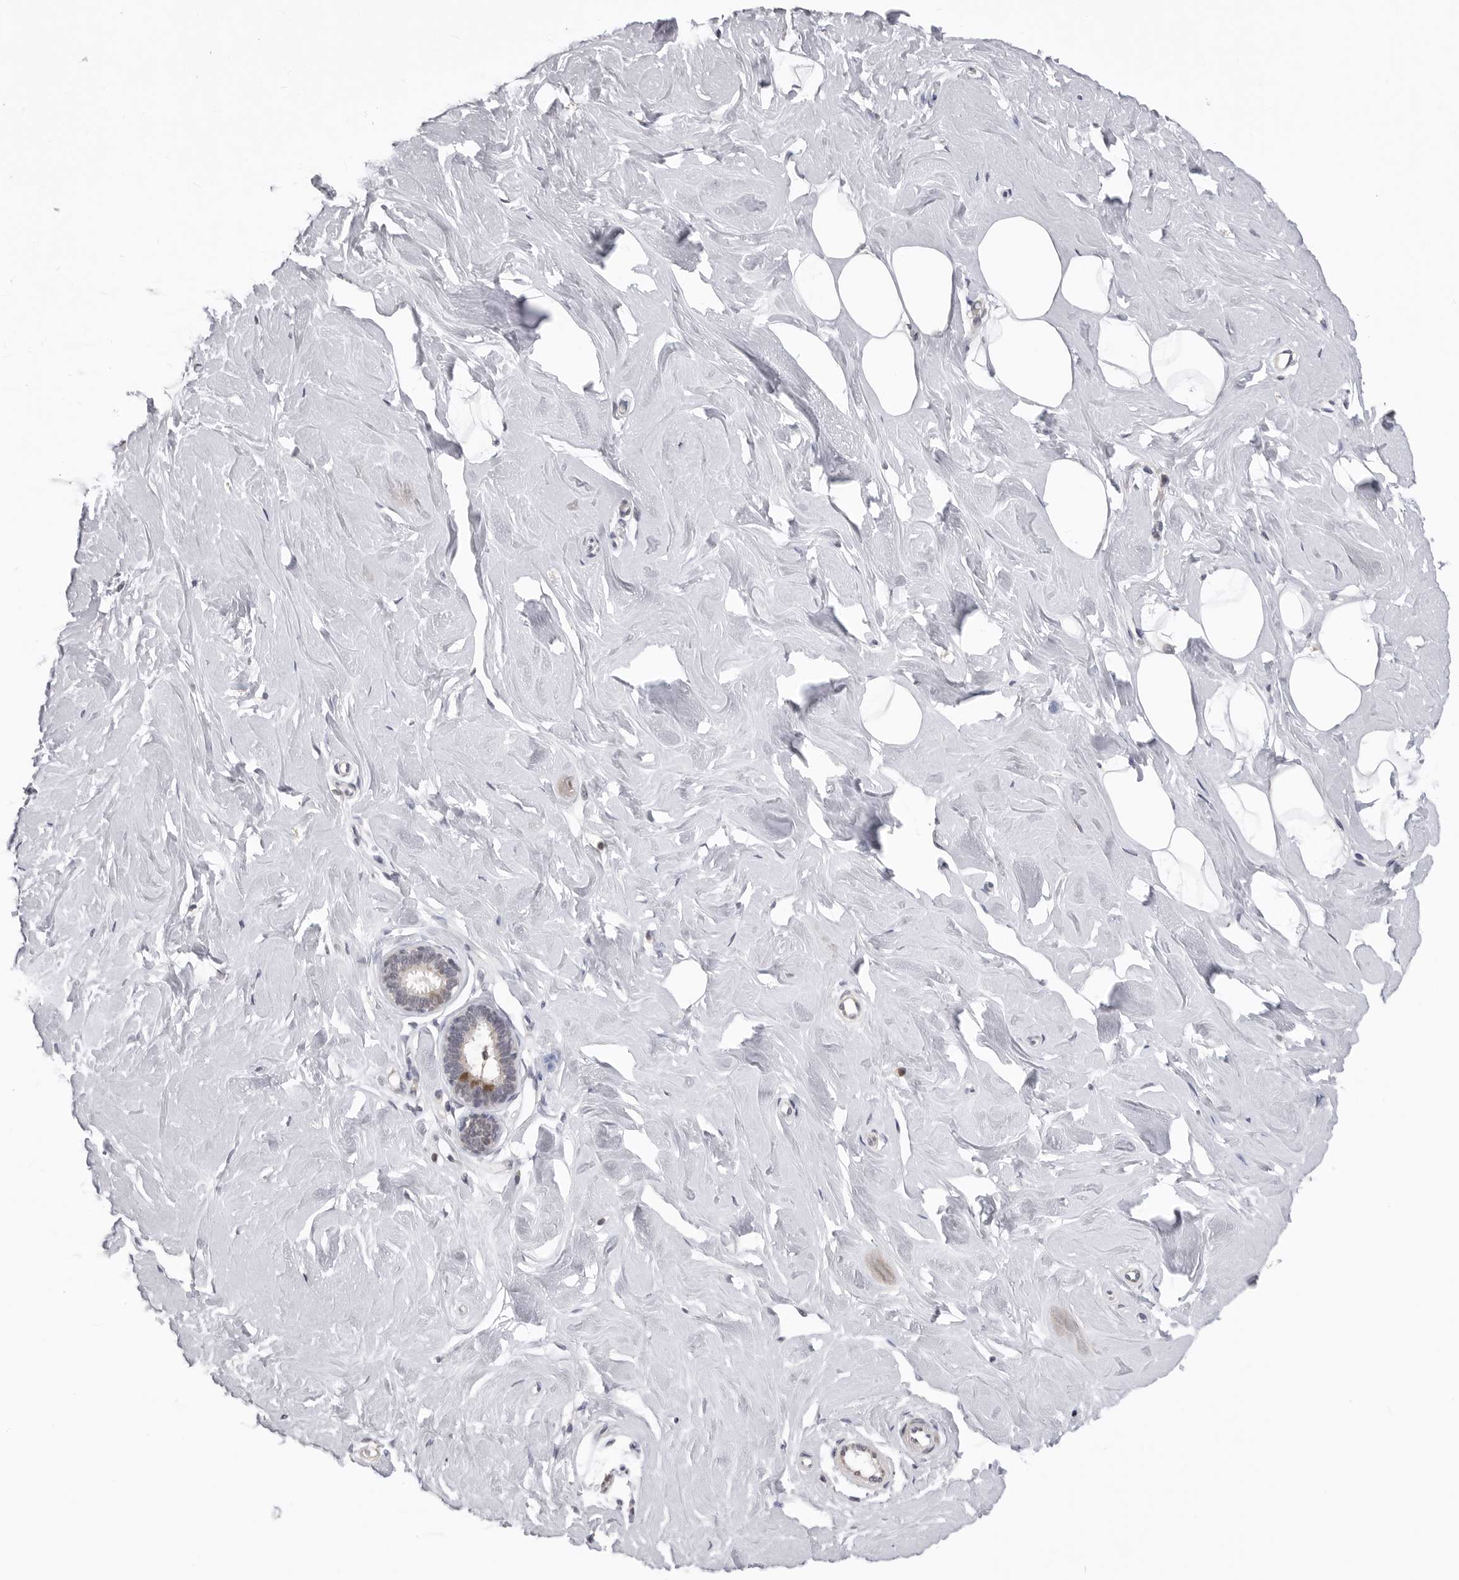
{"staining": {"intensity": "negative", "quantity": "none", "location": "none"}, "tissue": "breast", "cell_type": "Adipocytes", "image_type": "normal", "snomed": [{"axis": "morphology", "description": "Normal tissue, NOS"}, {"axis": "topography", "description": "Breast"}], "caption": "Immunohistochemistry of normal human breast reveals no staining in adipocytes. (DAB immunohistochemistry (IHC) visualized using brightfield microscopy, high magnification).", "gene": "SMARCC1", "patient": {"sex": "female", "age": 23}}